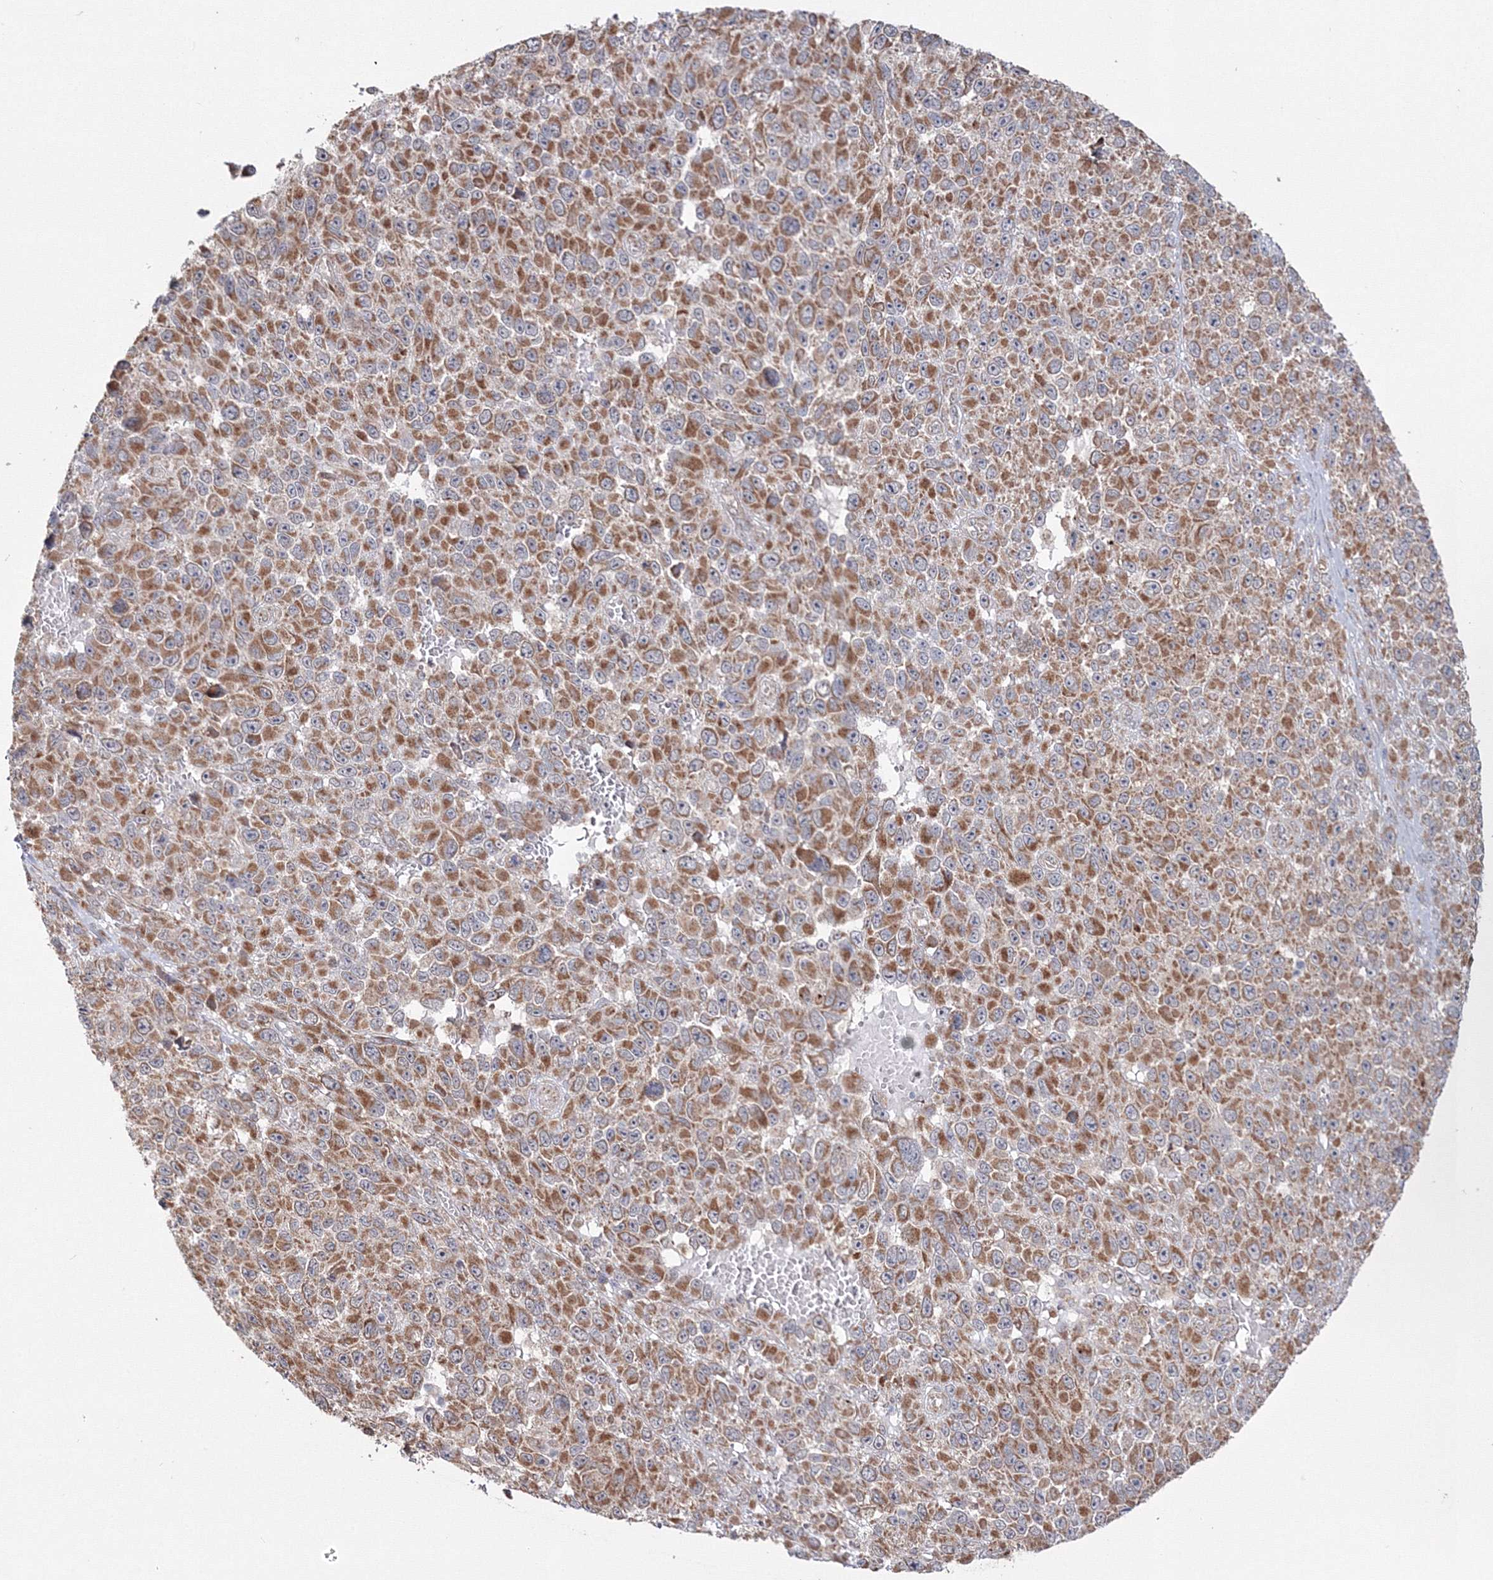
{"staining": {"intensity": "moderate", "quantity": ">75%", "location": "cytoplasmic/membranous"}, "tissue": "melanoma", "cell_type": "Tumor cells", "image_type": "cancer", "snomed": [{"axis": "morphology", "description": "Malignant melanoma, NOS"}, {"axis": "topography", "description": "Skin"}], "caption": "This image reveals immunohistochemistry (IHC) staining of melanoma, with medium moderate cytoplasmic/membranous staining in about >75% of tumor cells.", "gene": "PEX13", "patient": {"sex": "female", "age": 96}}